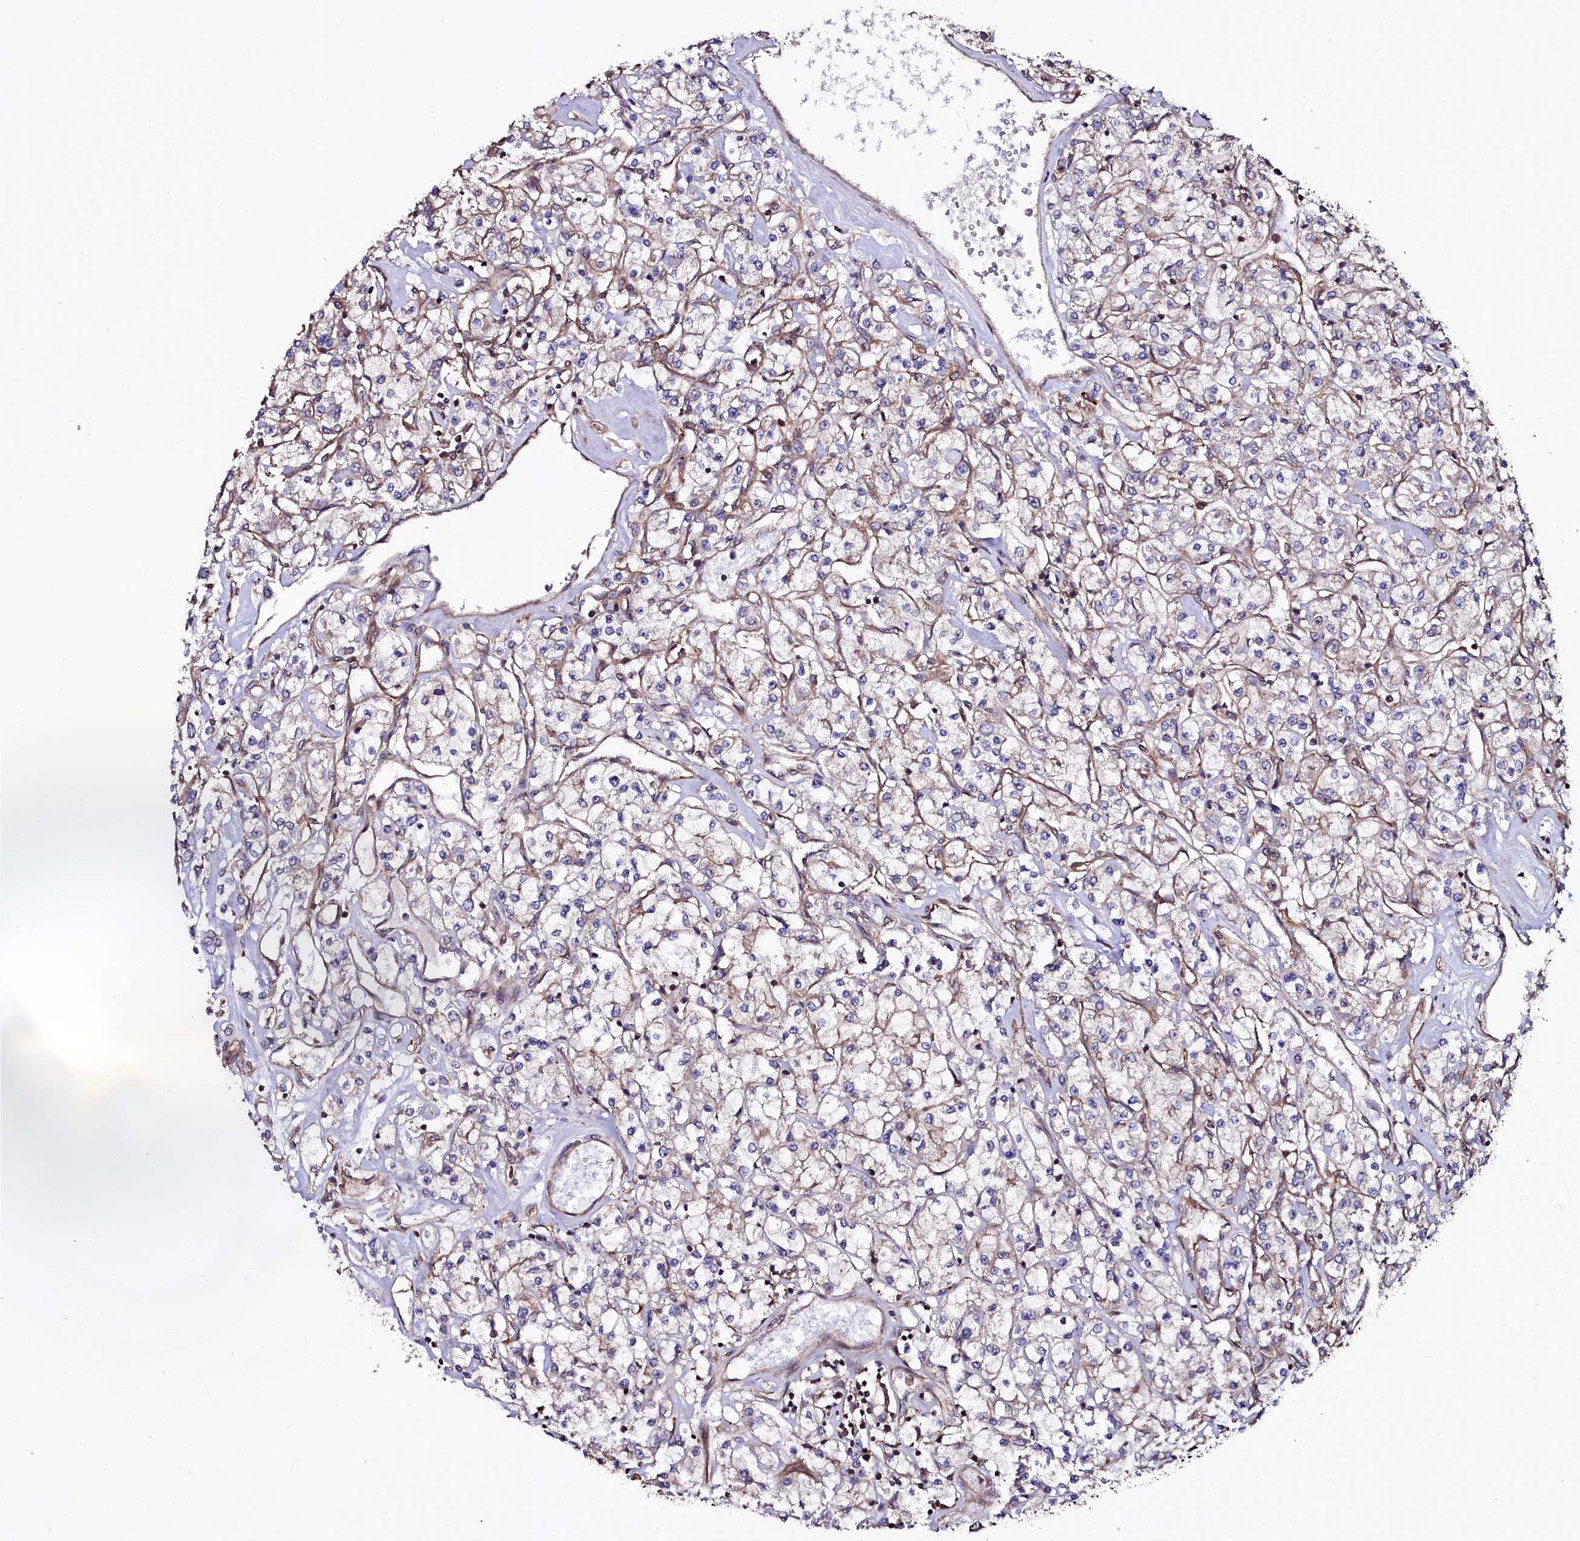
{"staining": {"intensity": "weak", "quantity": "<25%", "location": "cytoplasmic/membranous"}, "tissue": "renal cancer", "cell_type": "Tumor cells", "image_type": "cancer", "snomed": [{"axis": "morphology", "description": "Adenocarcinoma, NOS"}, {"axis": "topography", "description": "Kidney"}], "caption": "A high-resolution histopathology image shows IHC staining of renal adenocarcinoma, which exhibits no significant positivity in tumor cells.", "gene": "USPL1", "patient": {"sex": "female", "age": 59}}